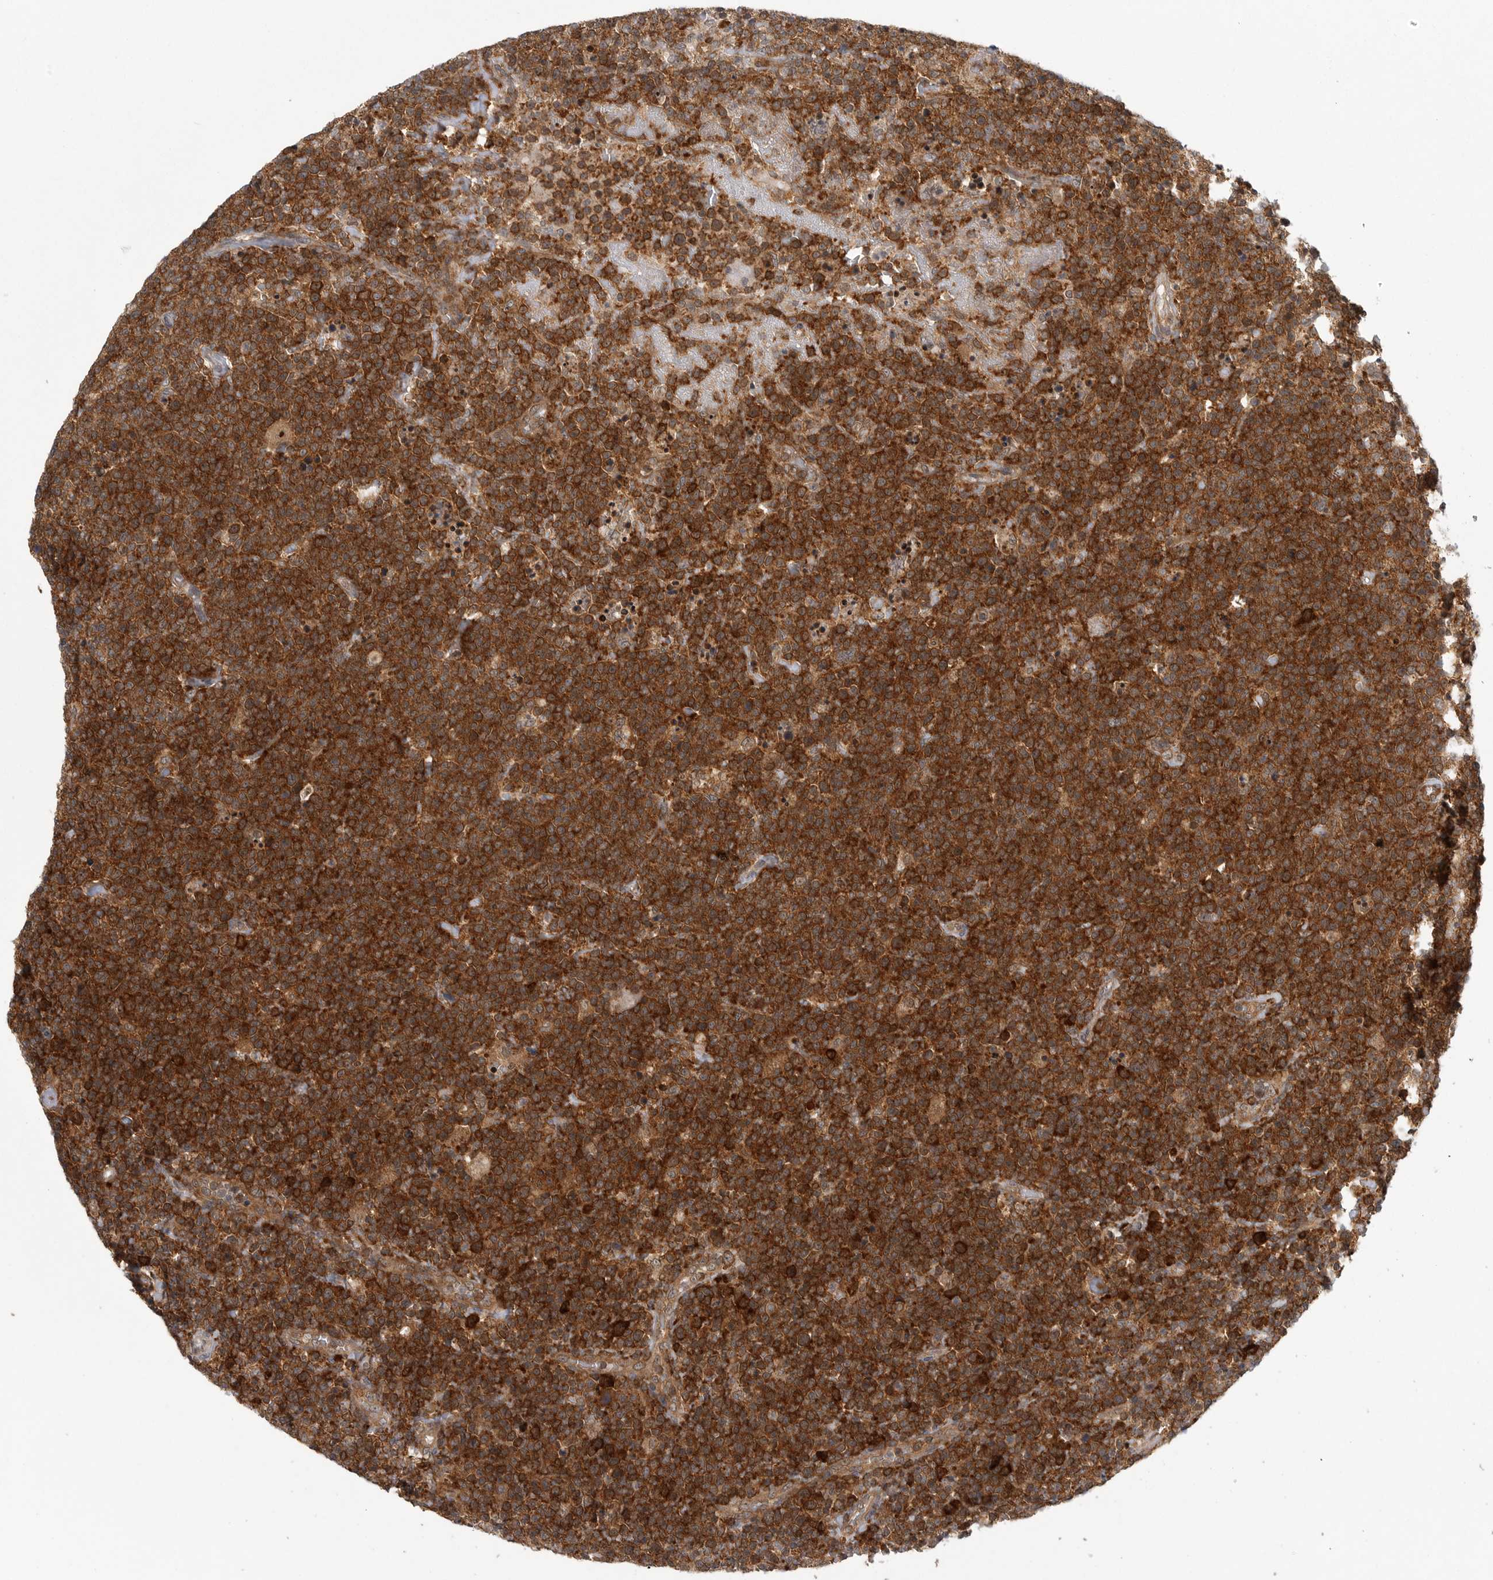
{"staining": {"intensity": "strong", "quantity": ">75%", "location": "cytoplasmic/membranous"}, "tissue": "lymphoma", "cell_type": "Tumor cells", "image_type": "cancer", "snomed": [{"axis": "morphology", "description": "Malignant lymphoma, non-Hodgkin's type, High grade"}, {"axis": "topography", "description": "Lymph node"}], "caption": "Tumor cells show high levels of strong cytoplasmic/membranous expression in about >75% of cells in human high-grade malignant lymphoma, non-Hodgkin's type. Nuclei are stained in blue.", "gene": "CACYBP", "patient": {"sex": "male", "age": 61}}